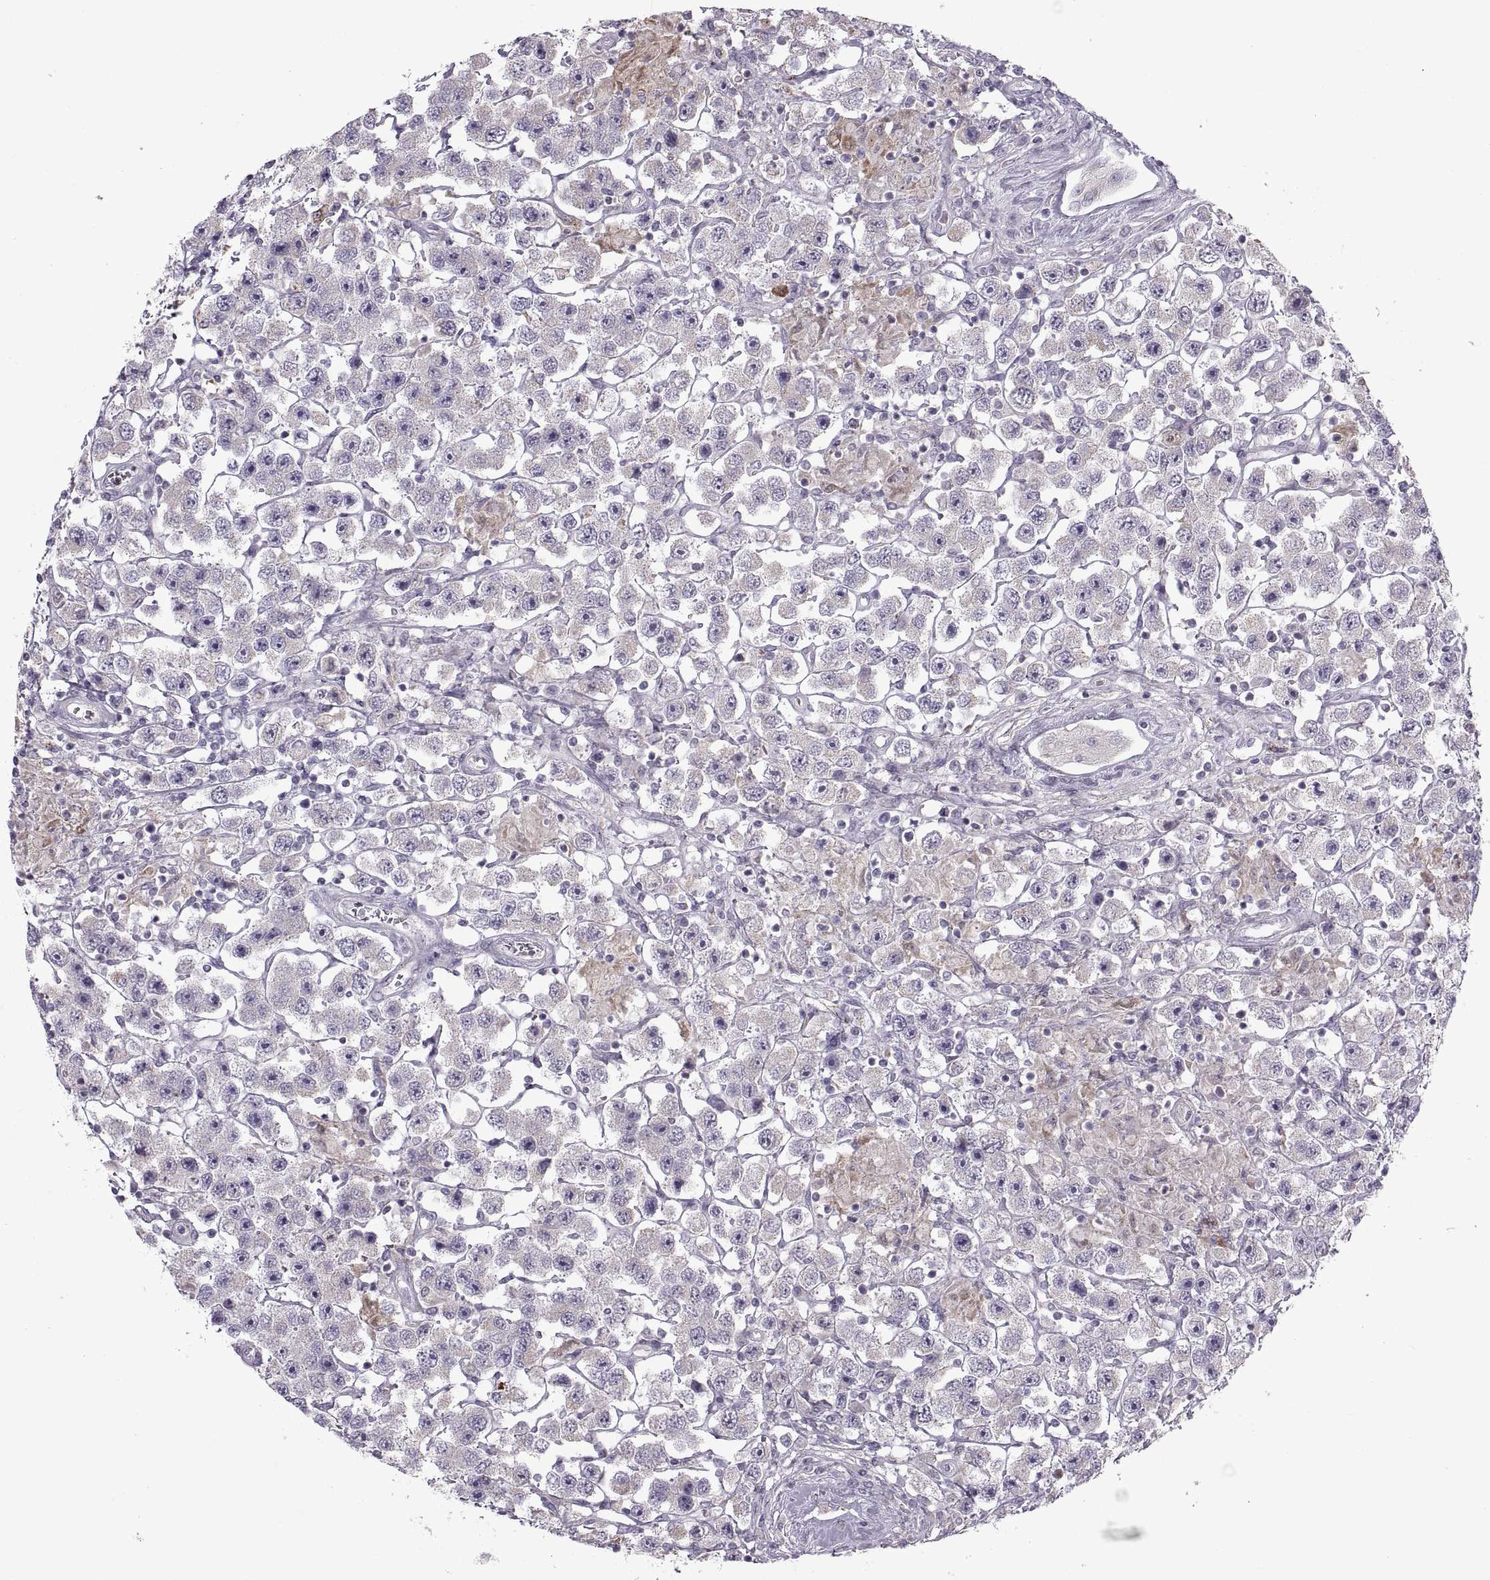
{"staining": {"intensity": "weak", "quantity": "<25%", "location": "cytoplasmic/membranous"}, "tissue": "testis cancer", "cell_type": "Tumor cells", "image_type": "cancer", "snomed": [{"axis": "morphology", "description": "Seminoma, NOS"}, {"axis": "topography", "description": "Testis"}], "caption": "The histopathology image reveals no significant expression in tumor cells of testis cancer (seminoma). (Immunohistochemistry (ihc), brightfield microscopy, high magnification).", "gene": "PIERCE1", "patient": {"sex": "male", "age": 45}}